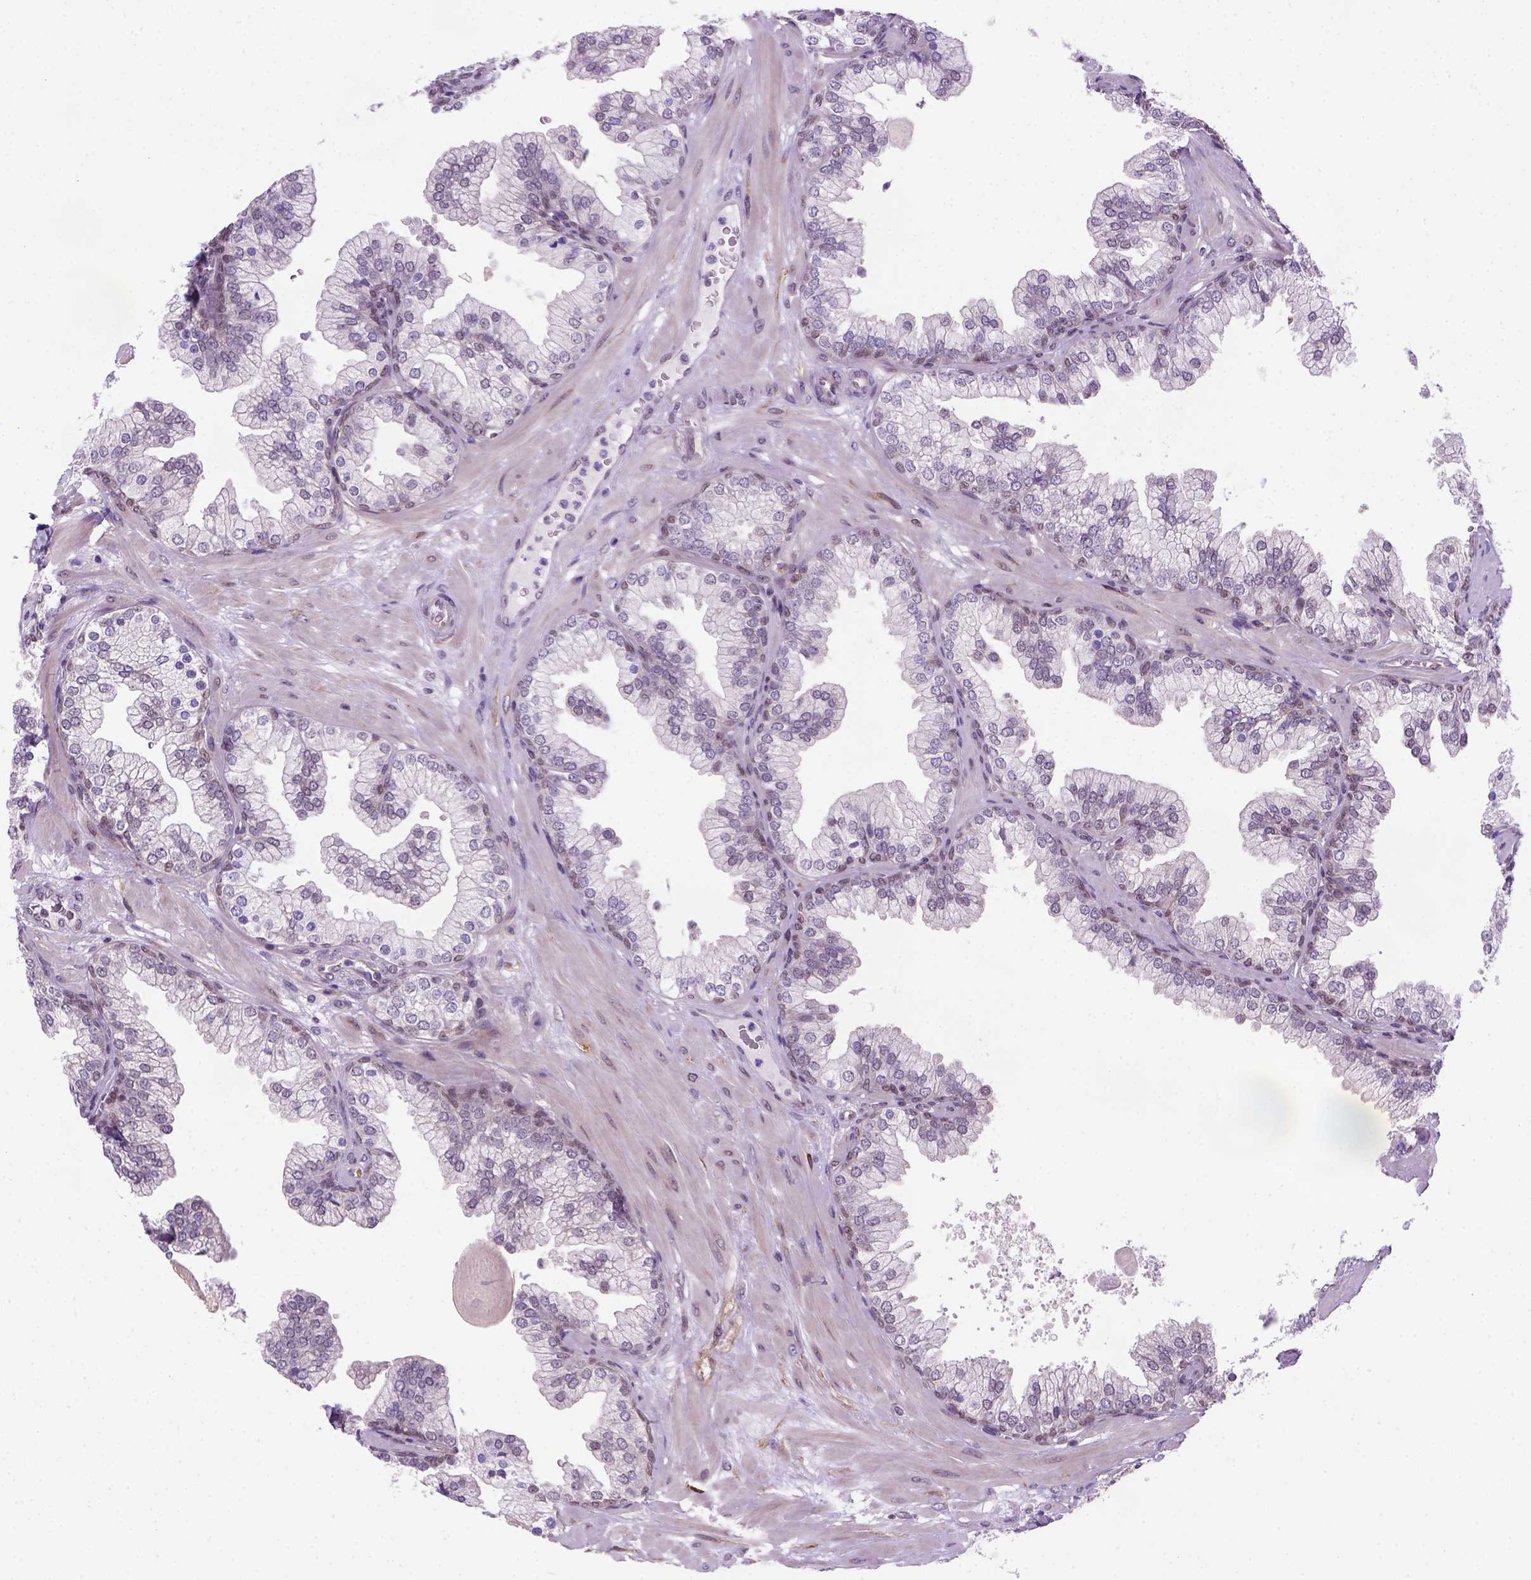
{"staining": {"intensity": "weak", "quantity": "<25%", "location": "nuclear"}, "tissue": "prostate", "cell_type": "Glandular cells", "image_type": "normal", "snomed": [{"axis": "morphology", "description": "Normal tissue, NOS"}, {"axis": "topography", "description": "Prostate"}, {"axis": "topography", "description": "Peripheral nerve tissue"}], "caption": "Human prostate stained for a protein using IHC reveals no staining in glandular cells.", "gene": "MGMT", "patient": {"sex": "male", "age": 61}}